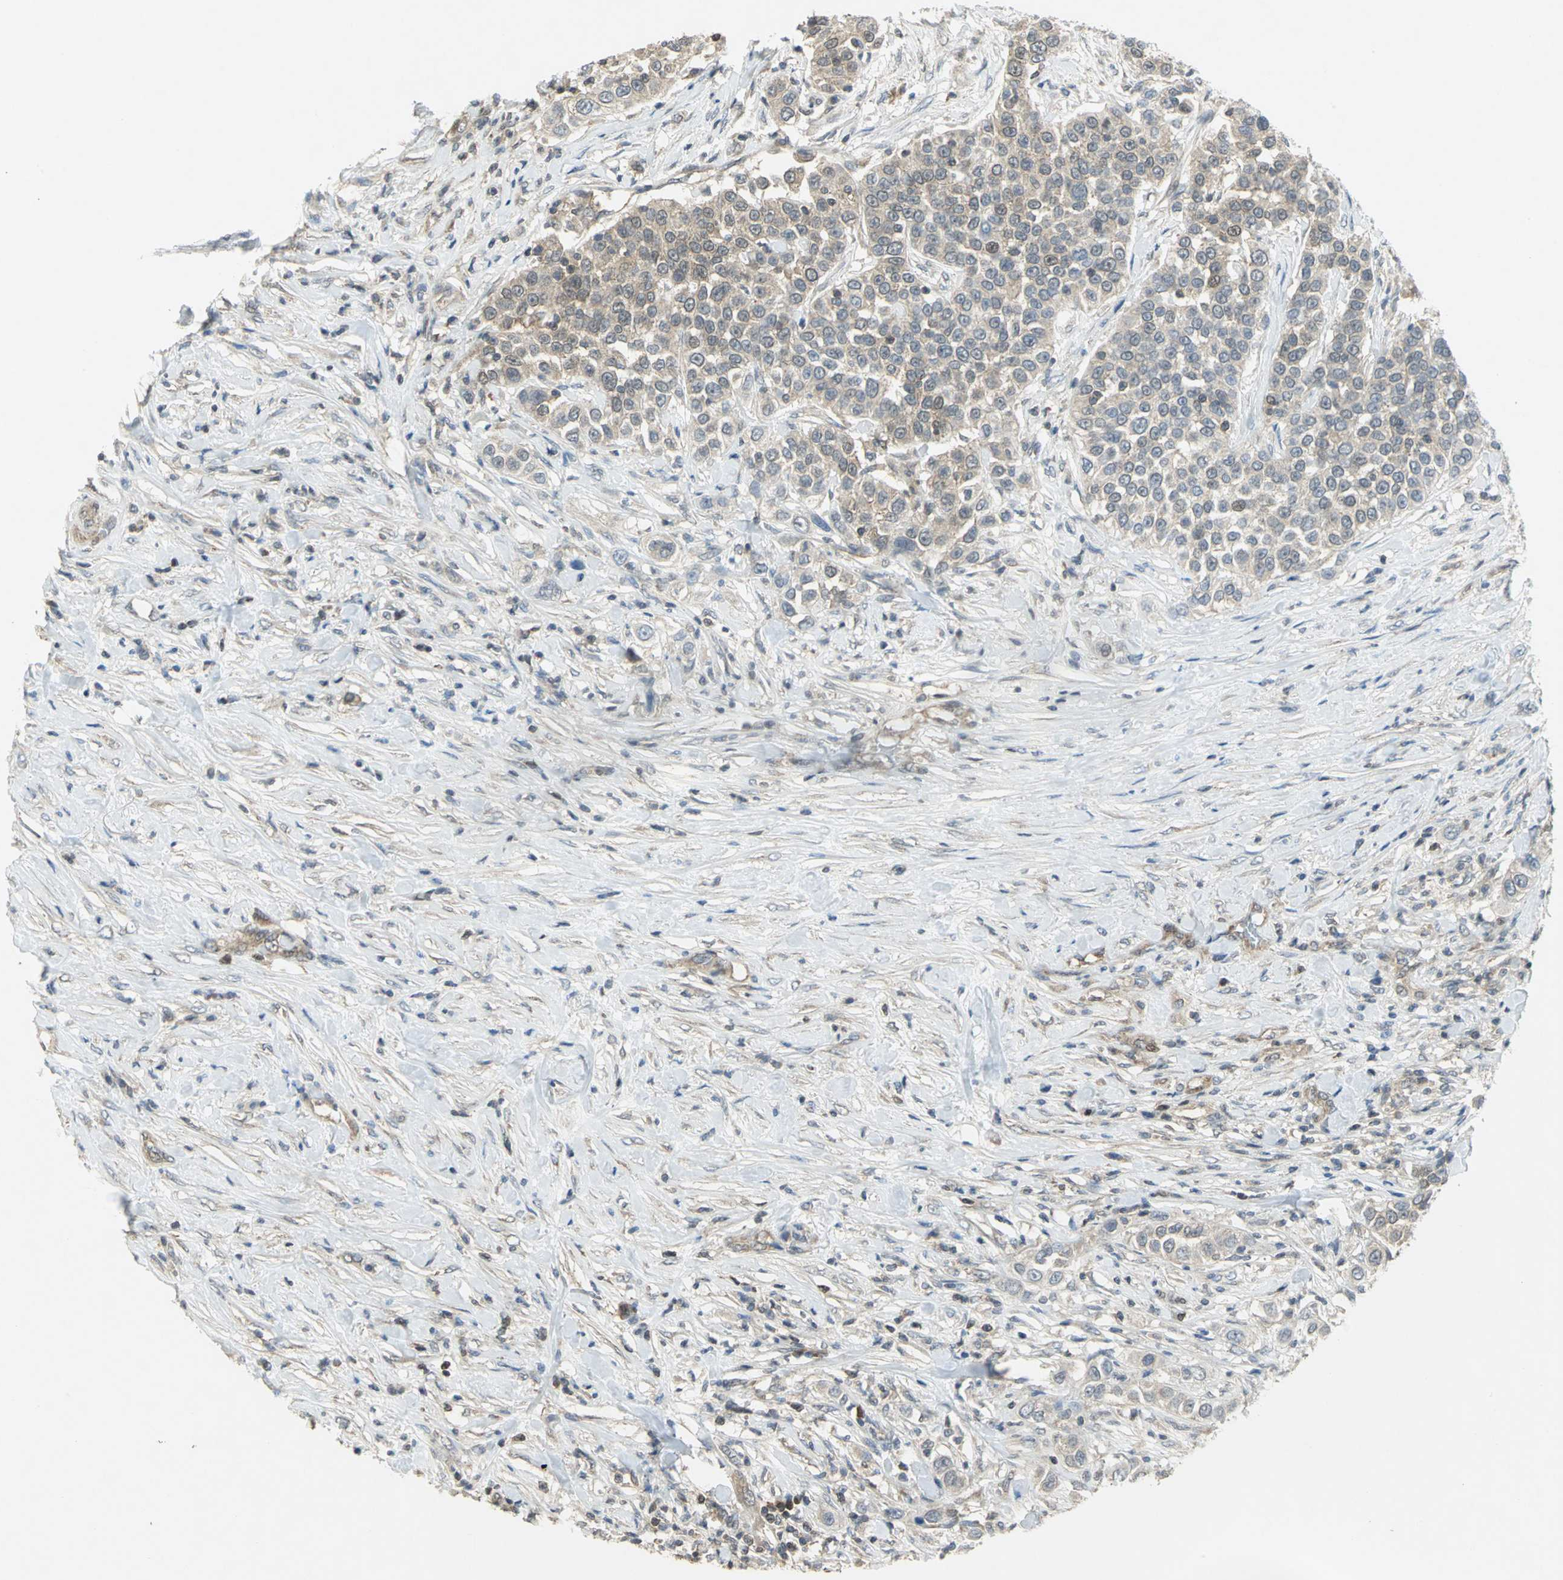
{"staining": {"intensity": "weak", "quantity": "25%-75%", "location": "cytoplasmic/membranous"}, "tissue": "urothelial cancer", "cell_type": "Tumor cells", "image_type": "cancer", "snomed": [{"axis": "morphology", "description": "Urothelial carcinoma, High grade"}, {"axis": "topography", "description": "Urinary bladder"}], "caption": "High-power microscopy captured an immunohistochemistry (IHC) histopathology image of urothelial cancer, revealing weak cytoplasmic/membranous staining in approximately 25%-75% of tumor cells.", "gene": "PPIA", "patient": {"sex": "female", "age": 80}}